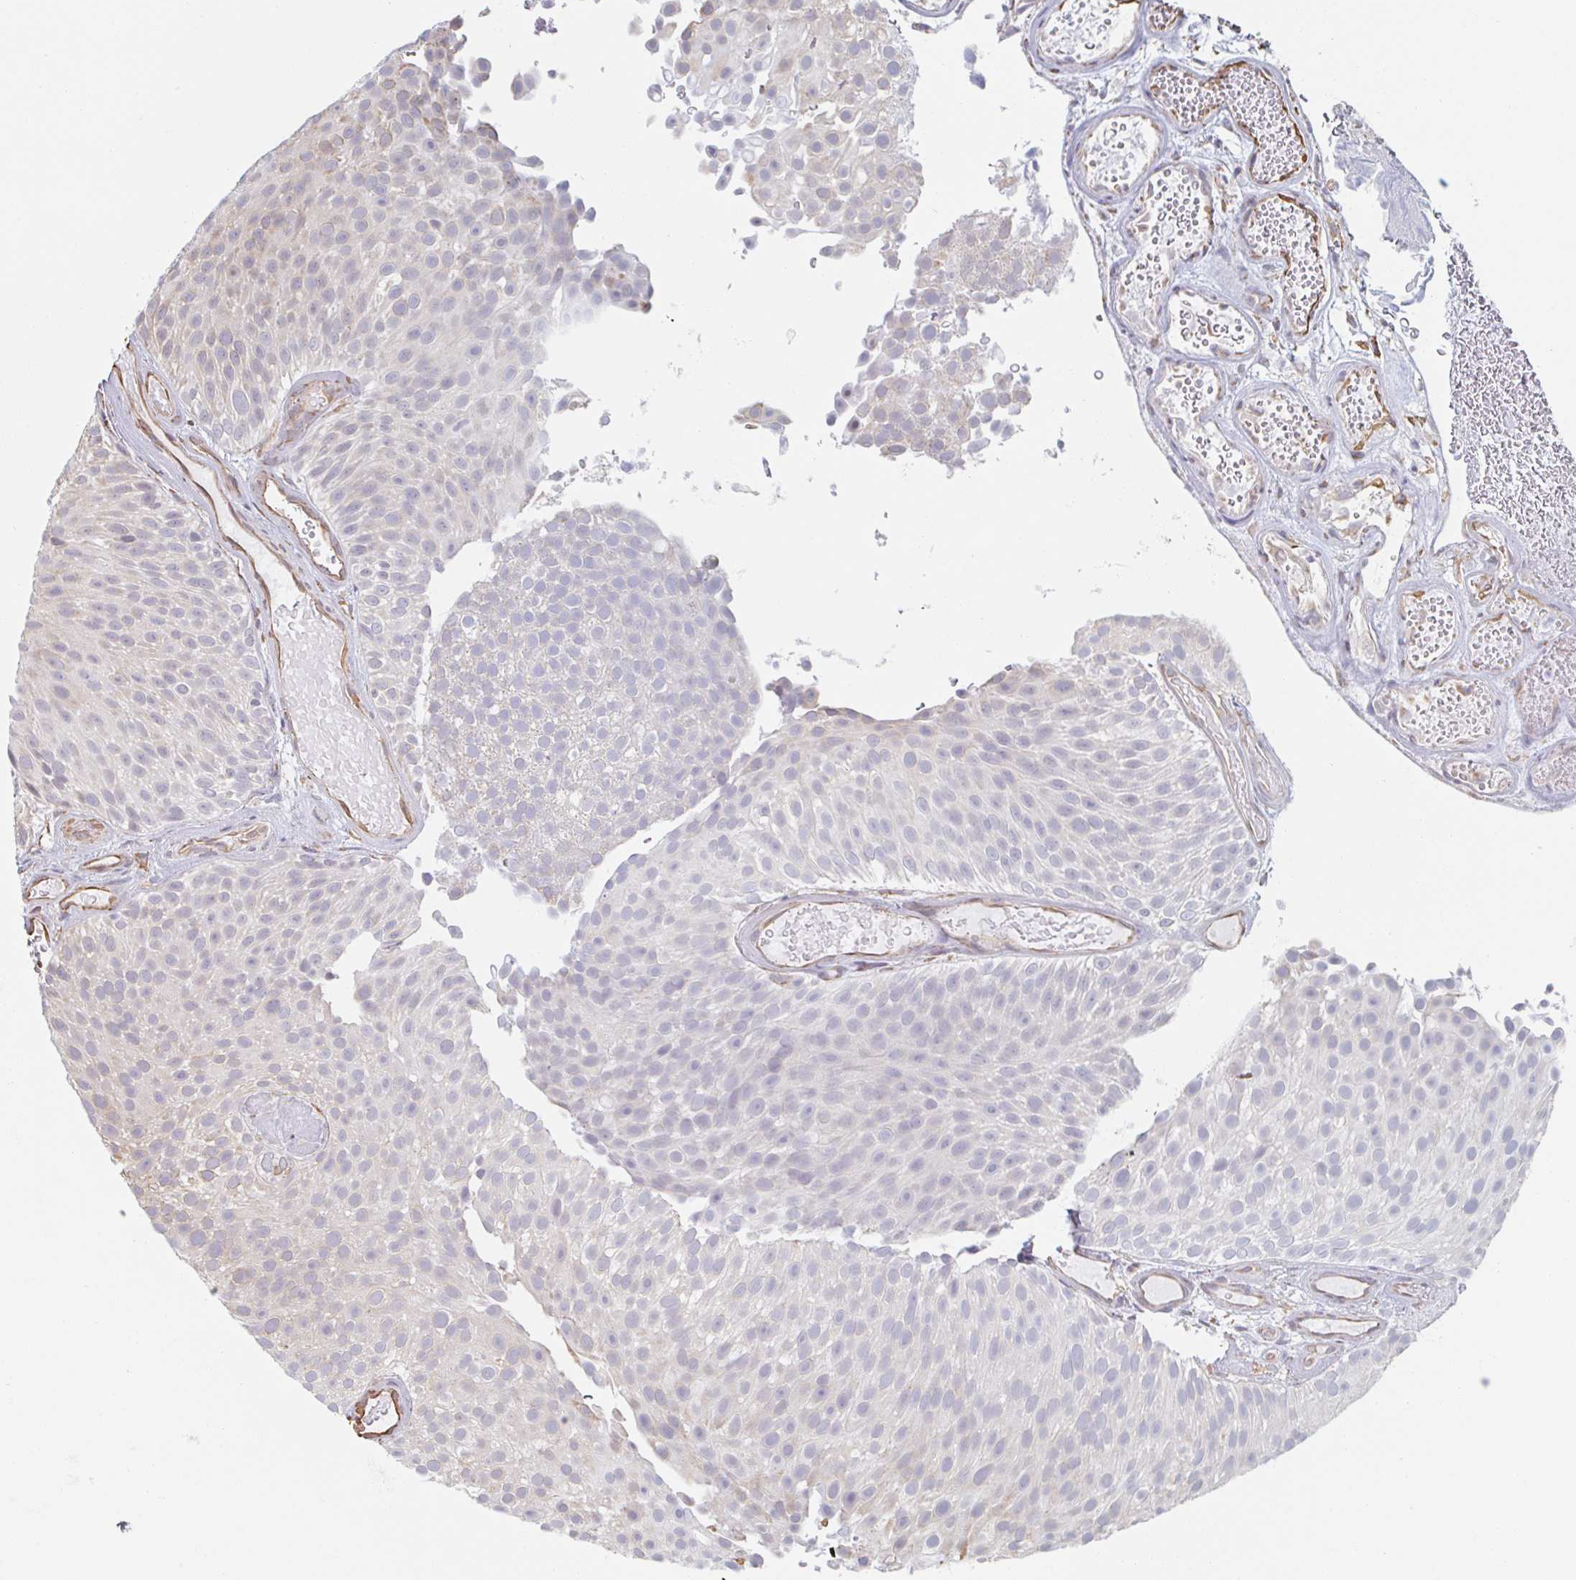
{"staining": {"intensity": "weak", "quantity": "<25%", "location": "cytoplasmic/membranous"}, "tissue": "urothelial cancer", "cell_type": "Tumor cells", "image_type": "cancer", "snomed": [{"axis": "morphology", "description": "Urothelial carcinoma, Low grade"}, {"axis": "topography", "description": "Urinary bladder"}], "caption": "Tumor cells show no significant staining in urothelial cancer. The staining was performed using DAB to visualize the protein expression in brown, while the nuclei were stained in blue with hematoxylin (Magnification: 20x).", "gene": "RAB5IF", "patient": {"sex": "male", "age": 78}}